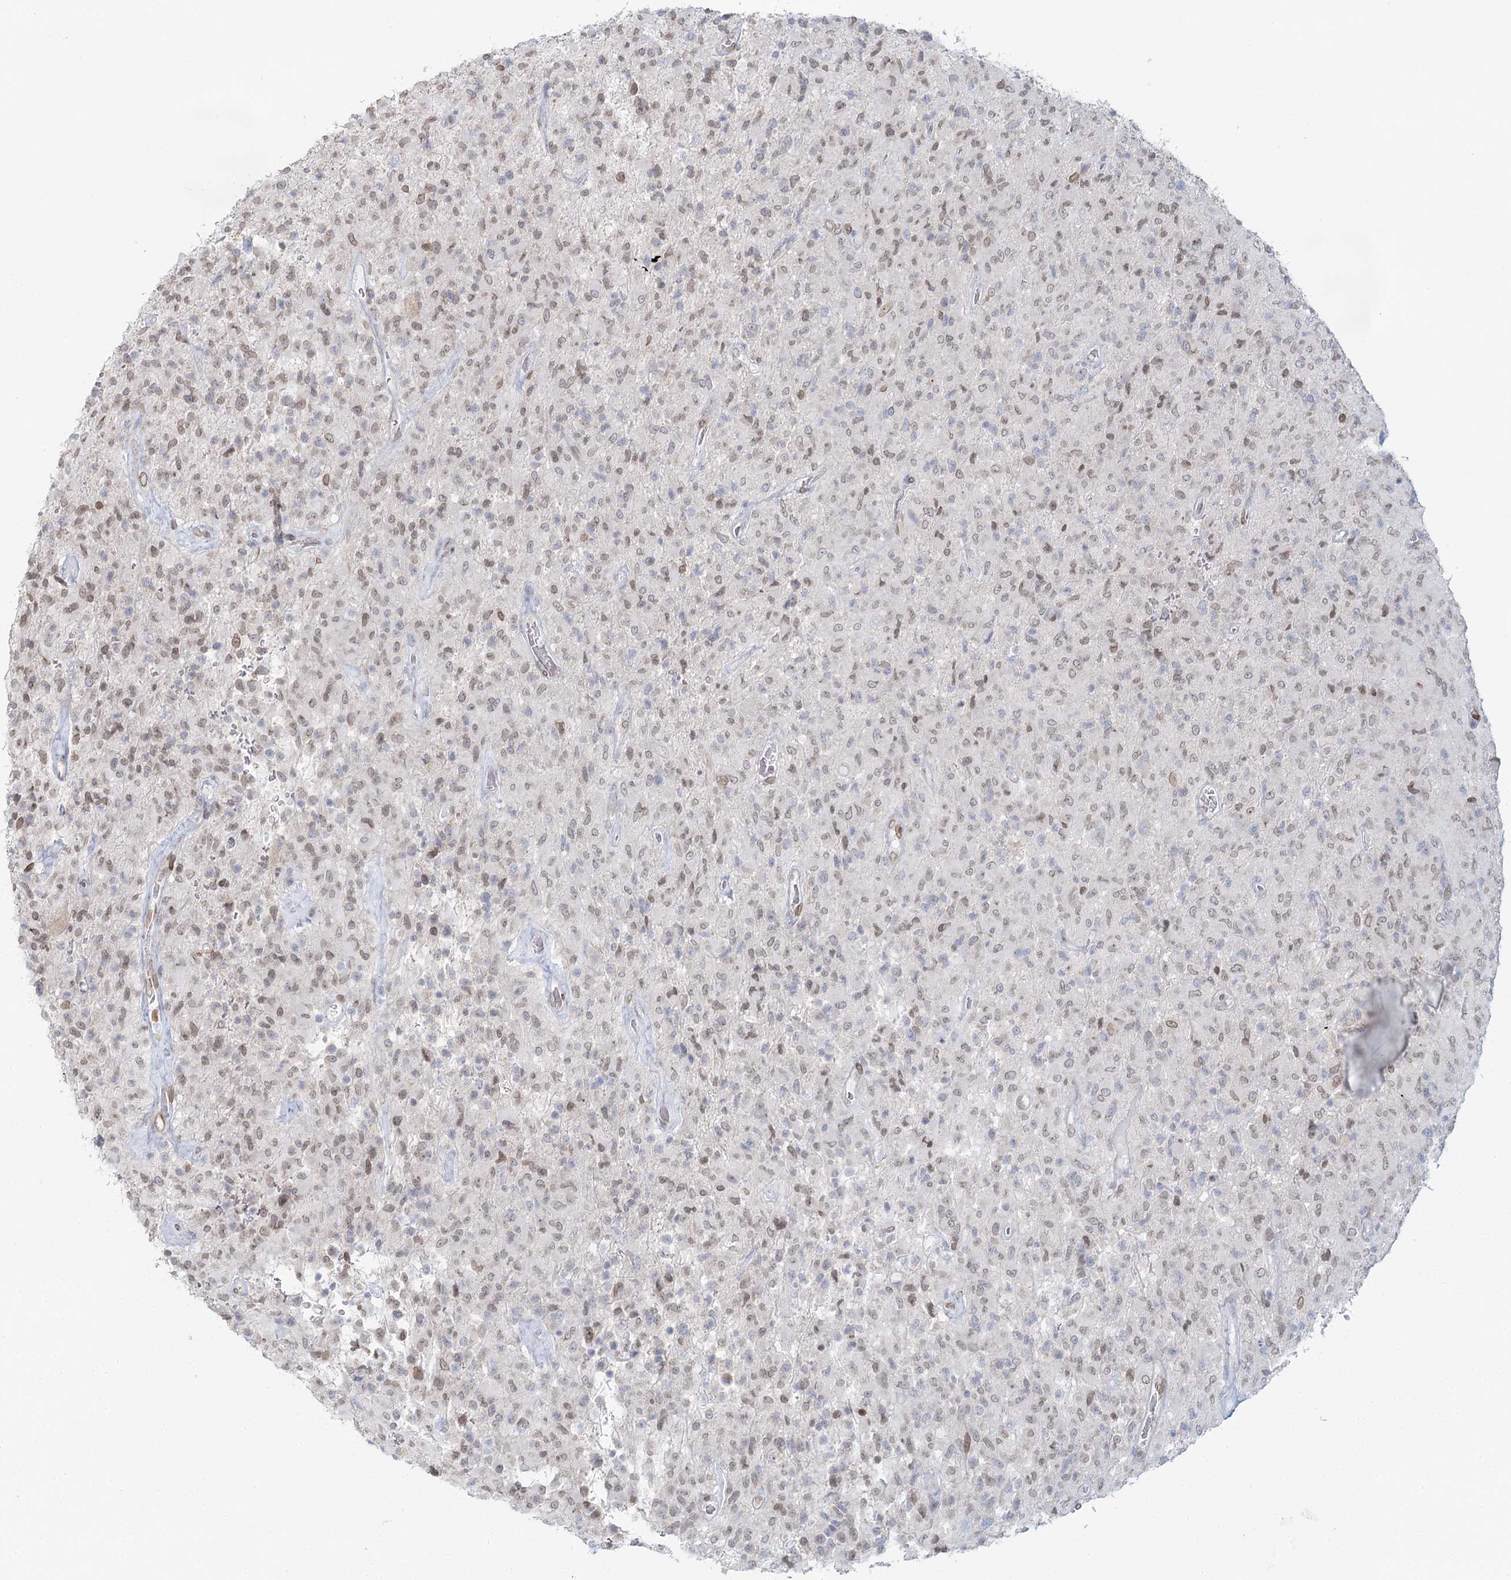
{"staining": {"intensity": "weak", "quantity": "25%-75%", "location": "nuclear"}, "tissue": "glioma", "cell_type": "Tumor cells", "image_type": "cancer", "snomed": [{"axis": "morphology", "description": "Glioma, malignant, High grade"}, {"axis": "topography", "description": "Brain"}], "caption": "A histopathology image showing weak nuclear staining in approximately 25%-75% of tumor cells in malignant glioma (high-grade), as visualized by brown immunohistochemical staining.", "gene": "VWA5A", "patient": {"sex": "female", "age": 57}}